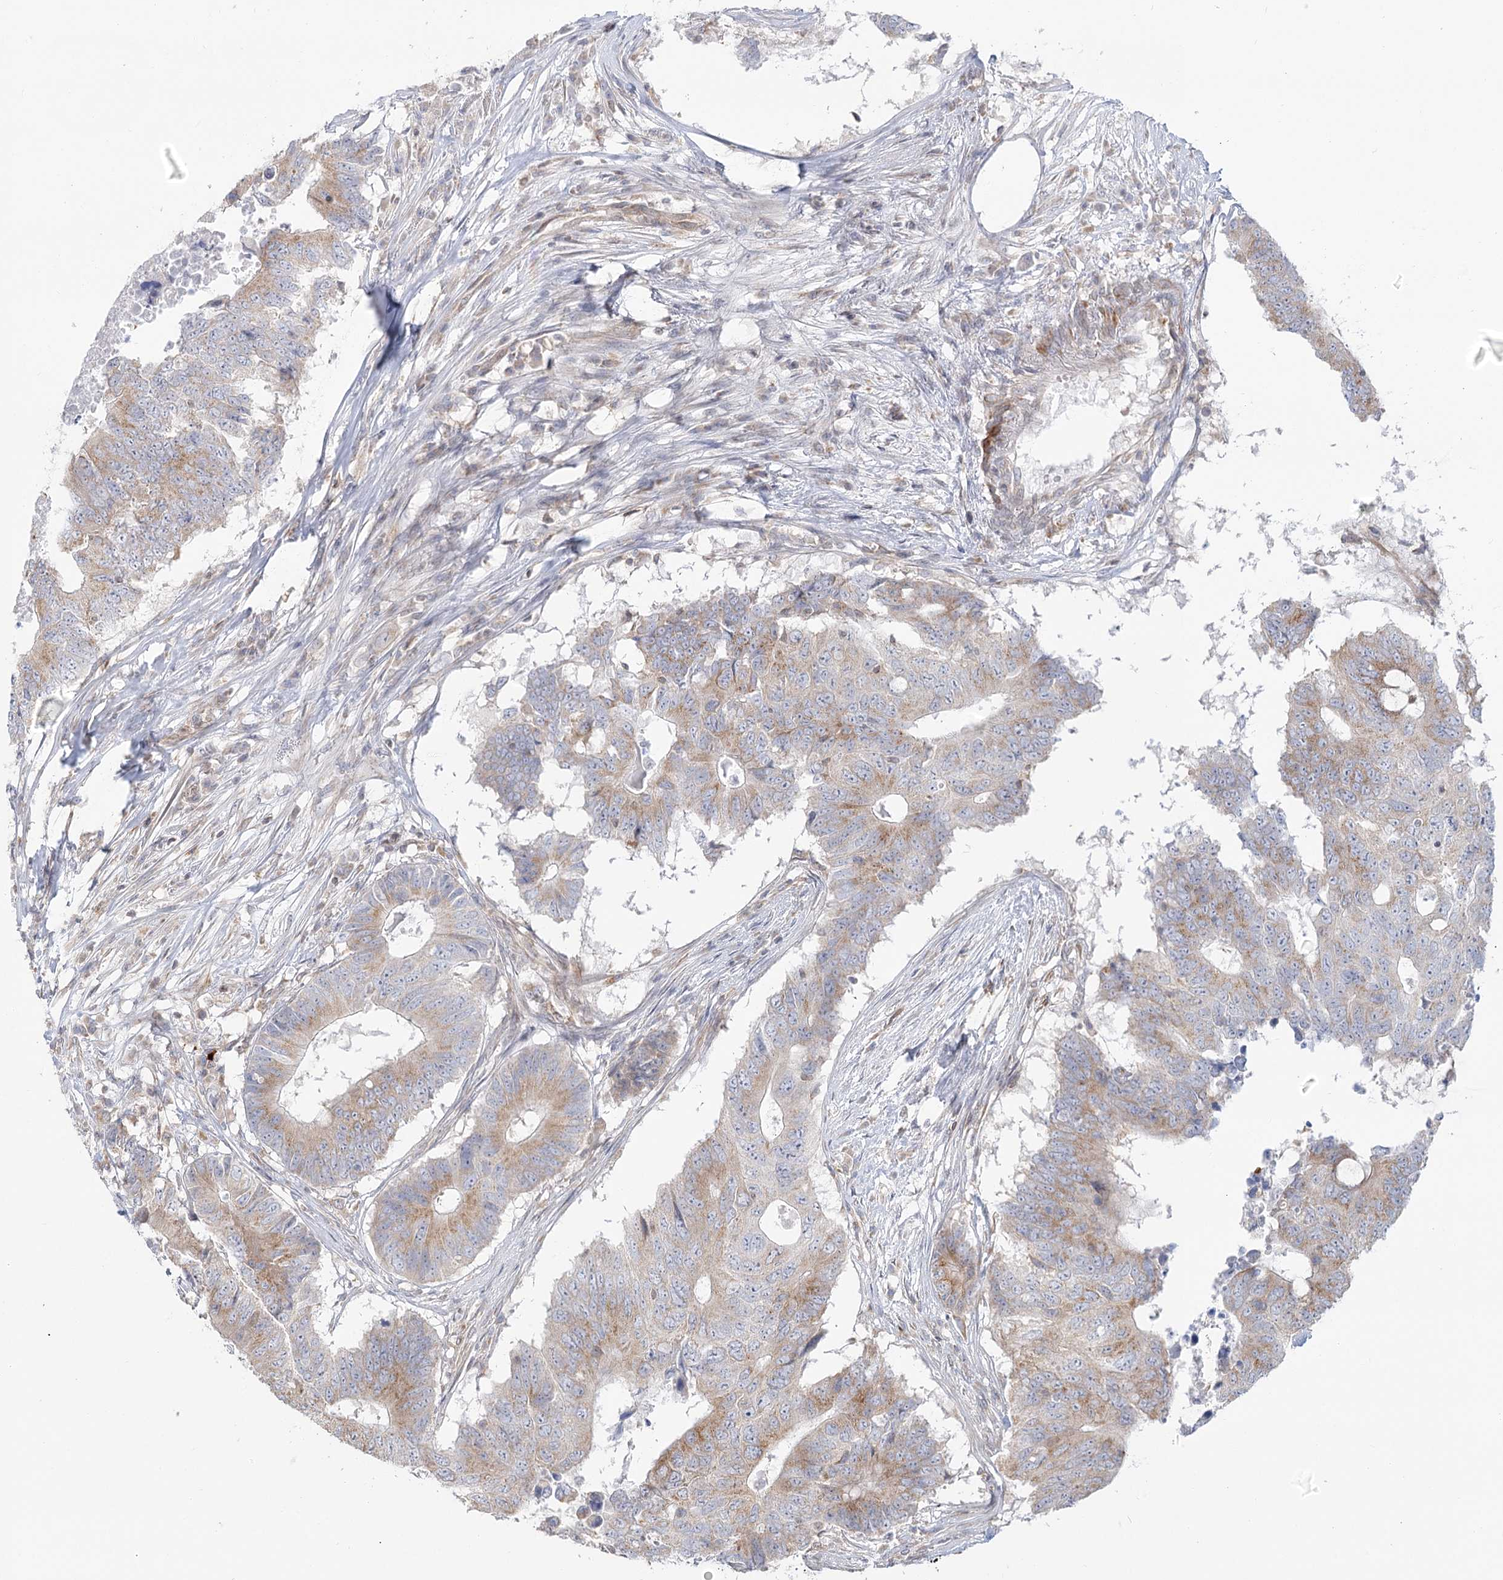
{"staining": {"intensity": "moderate", "quantity": "25%-75%", "location": "cytoplasmic/membranous"}, "tissue": "colorectal cancer", "cell_type": "Tumor cells", "image_type": "cancer", "snomed": [{"axis": "morphology", "description": "Adenocarcinoma, NOS"}, {"axis": "topography", "description": "Colon"}], "caption": "IHC (DAB (3,3'-diaminobenzidine)) staining of human colorectal adenocarcinoma demonstrates moderate cytoplasmic/membranous protein expression in about 25%-75% of tumor cells.", "gene": "MTMR3", "patient": {"sex": "male", "age": 71}}